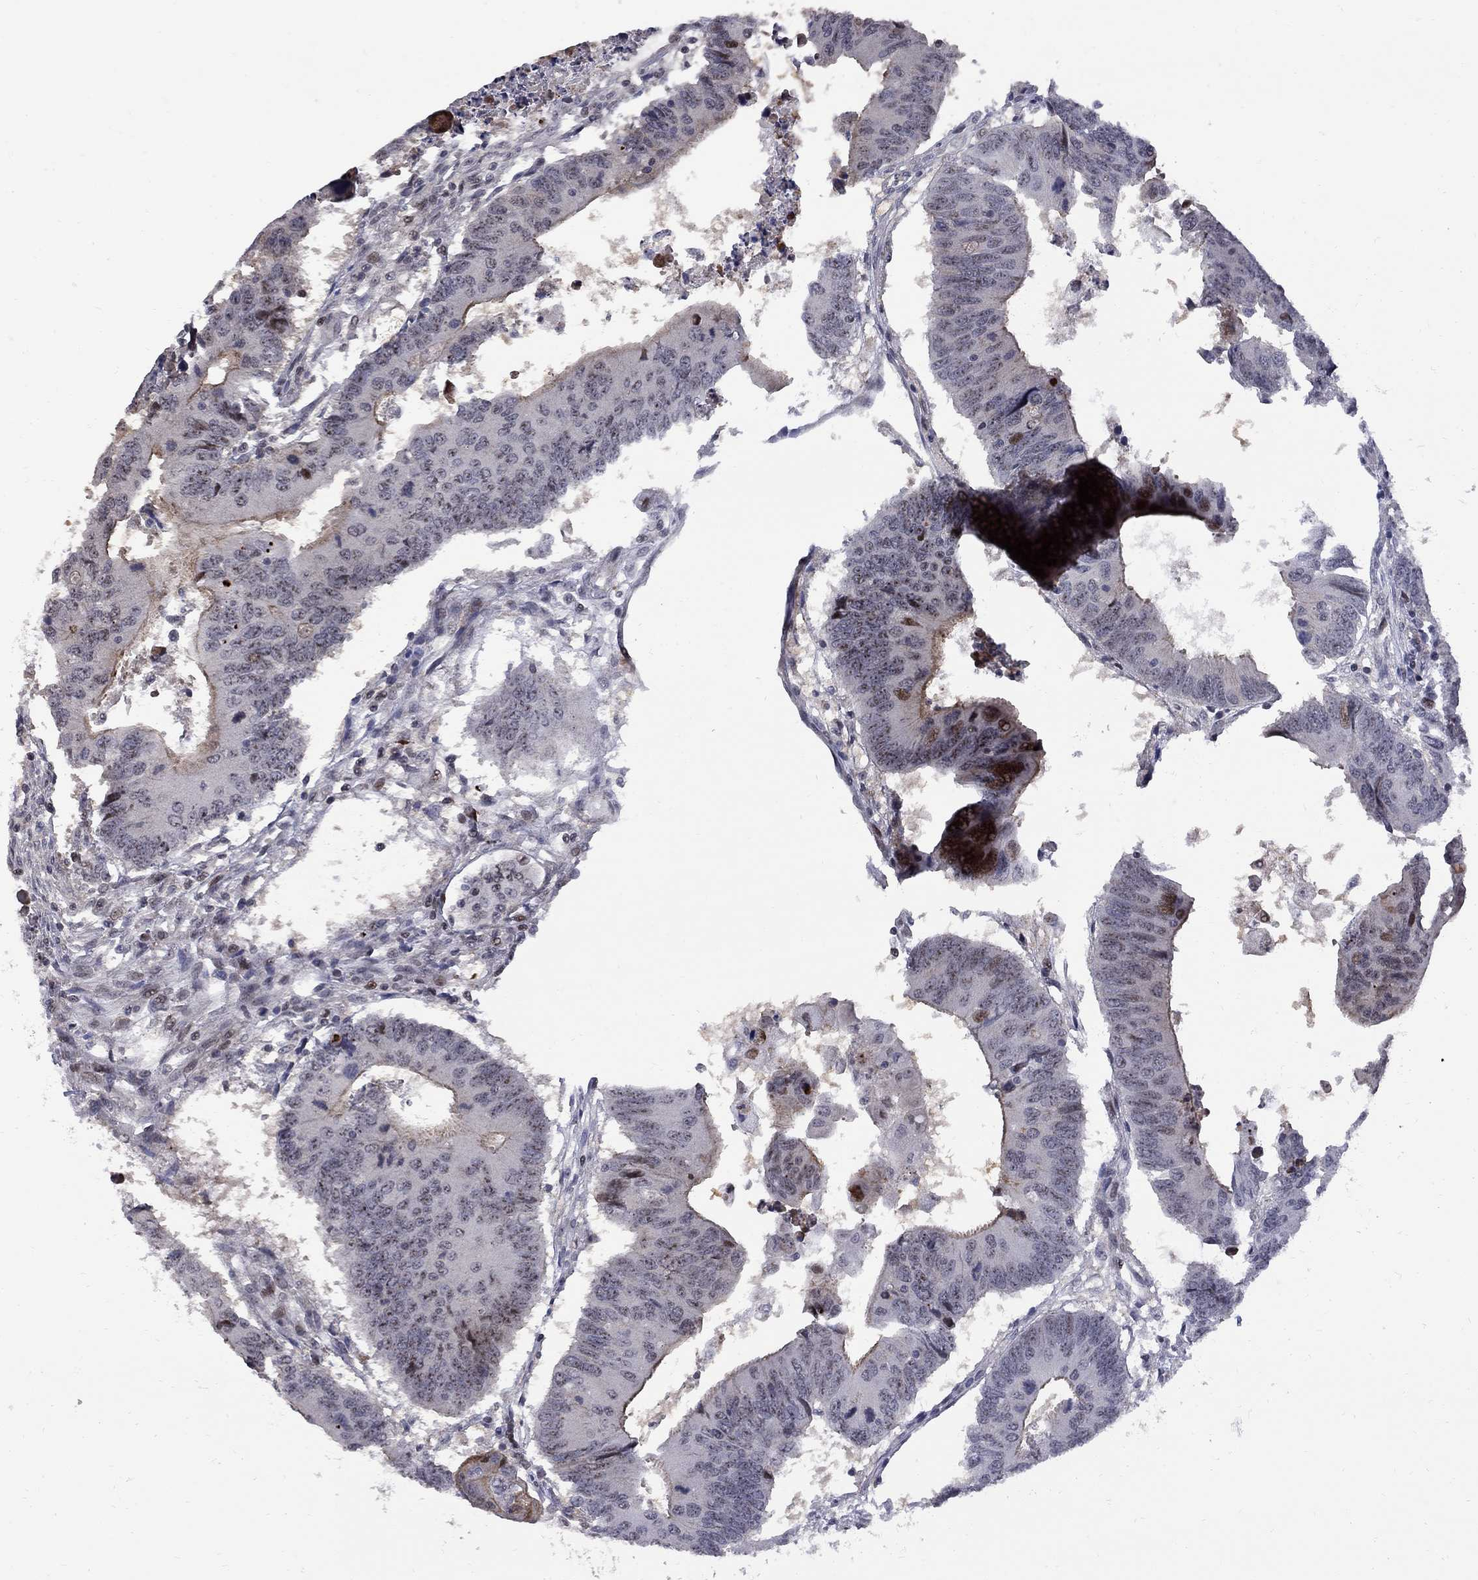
{"staining": {"intensity": "weak", "quantity": "25%-75%", "location": "cytoplasmic/membranous"}, "tissue": "colorectal cancer", "cell_type": "Tumor cells", "image_type": "cancer", "snomed": [{"axis": "morphology", "description": "Adenocarcinoma, NOS"}, {"axis": "topography", "description": "Rectum"}], "caption": "DAB (3,3'-diaminobenzidine) immunohistochemical staining of human colorectal adenocarcinoma reveals weak cytoplasmic/membranous protein positivity in approximately 25%-75% of tumor cells. The staining was performed using DAB (3,3'-diaminobenzidine), with brown indicating positive protein expression. Nuclei are stained blue with hematoxylin.", "gene": "DHX33", "patient": {"sex": "male", "age": 67}}